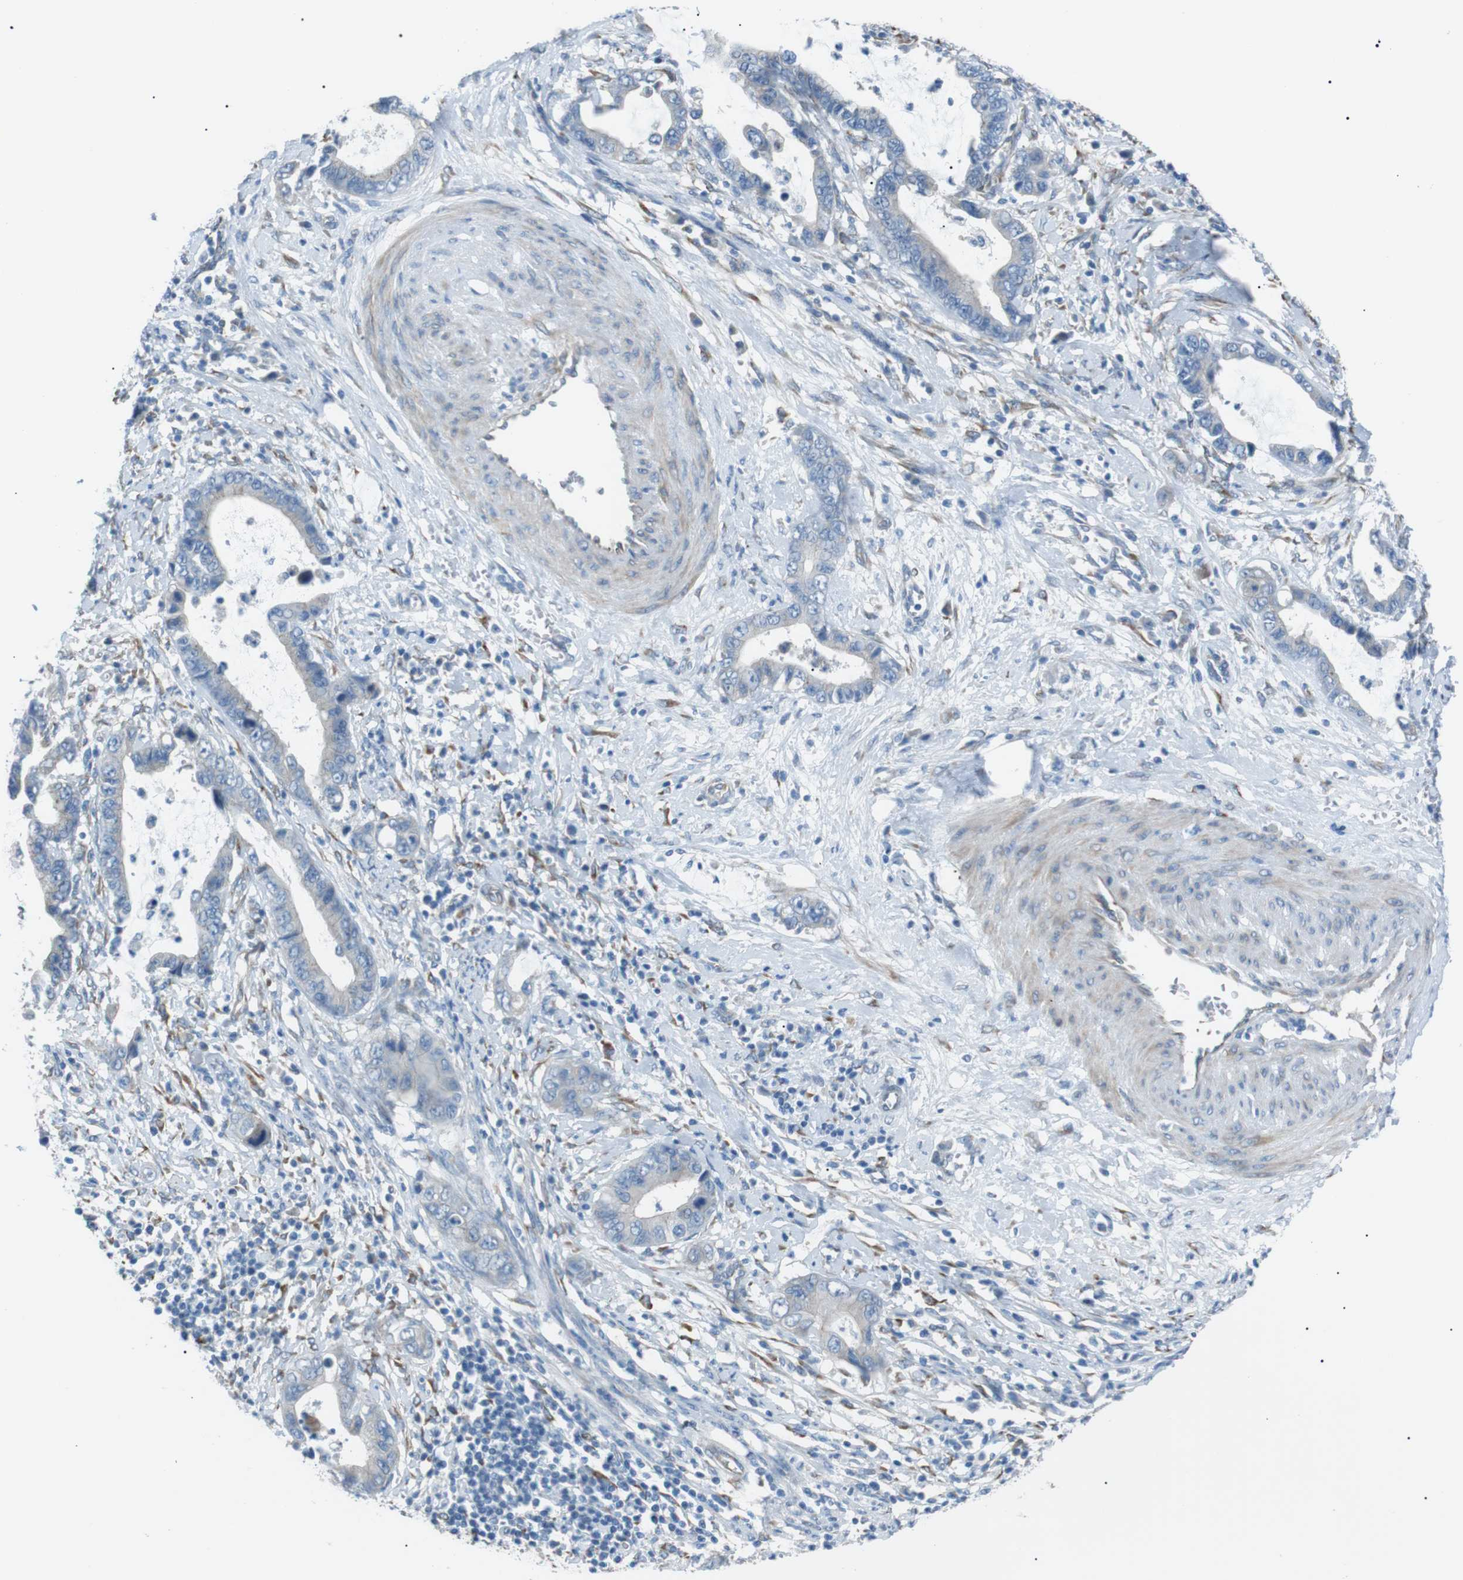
{"staining": {"intensity": "negative", "quantity": "none", "location": "none"}, "tissue": "cervical cancer", "cell_type": "Tumor cells", "image_type": "cancer", "snomed": [{"axis": "morphology", "description": "Adenocarcinoma, NOS"}, {"axis": "topography", "description": "Cervix"}], "caption": "Immunohistochemistry (IHC) photomicrograph of neoplastic tissue: adenocarcinoma (cervical) stained with DAB demonstrates no significant protein staining in tumor cells.", "gene": "MTARC2", "patient": {"sex": "female", "age": 44}}